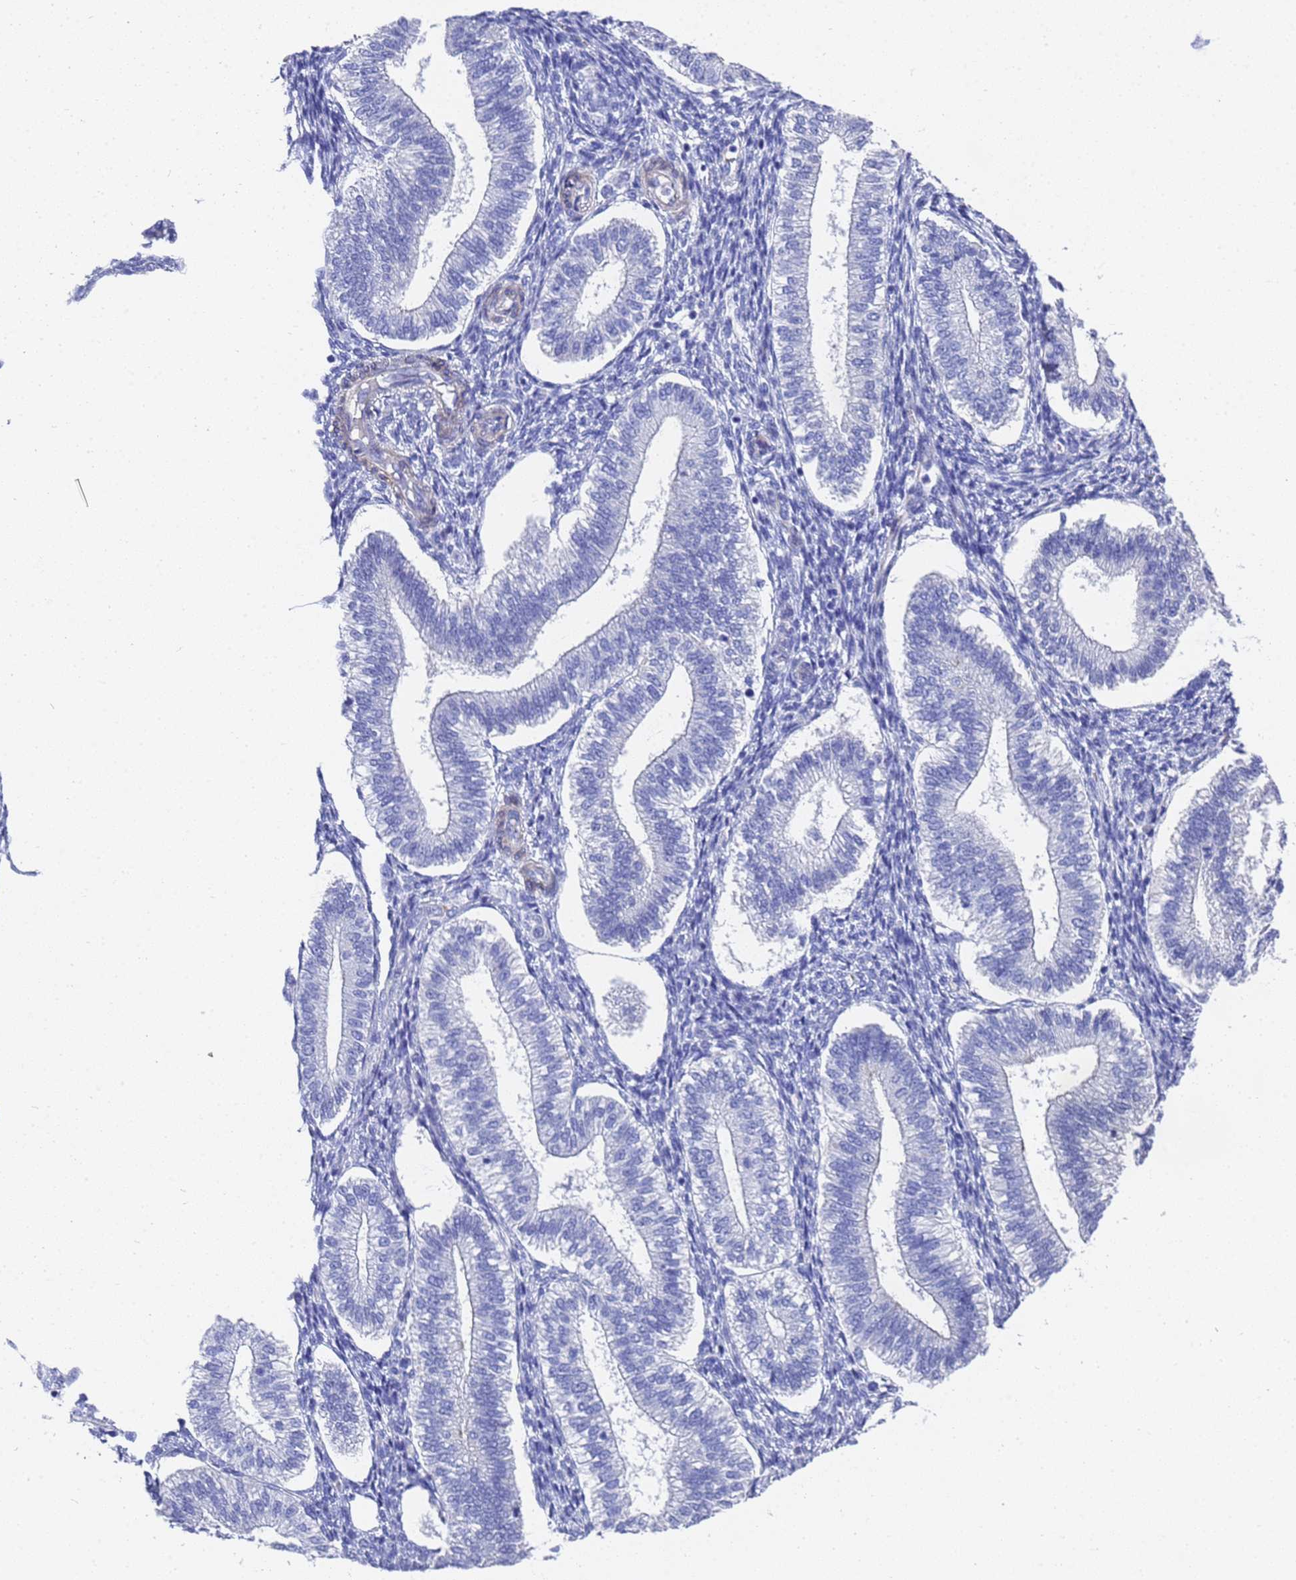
{"staining": {"intensity": "negative", "quantity": "none", "location": "none"}, "tissue": "endometrium", "cell_type": "Cells in endometrial stroma", "image_type": "normal", "snomed": [{"axis": "morphology", "description": "Normal tissue, NOS"}, {"axis": "topography", "description": "Endometrium"}], "caption": "High power microscopy micrograph of an immunohistochemistry histopathology image of normal endometrium, revealing no significant staining in cells in endometrial stroma. (IHC, brightfield microscopy, high magnification).", "gene": "ENSG00000198211", "patient": {"sex": "female", "age": 25}}